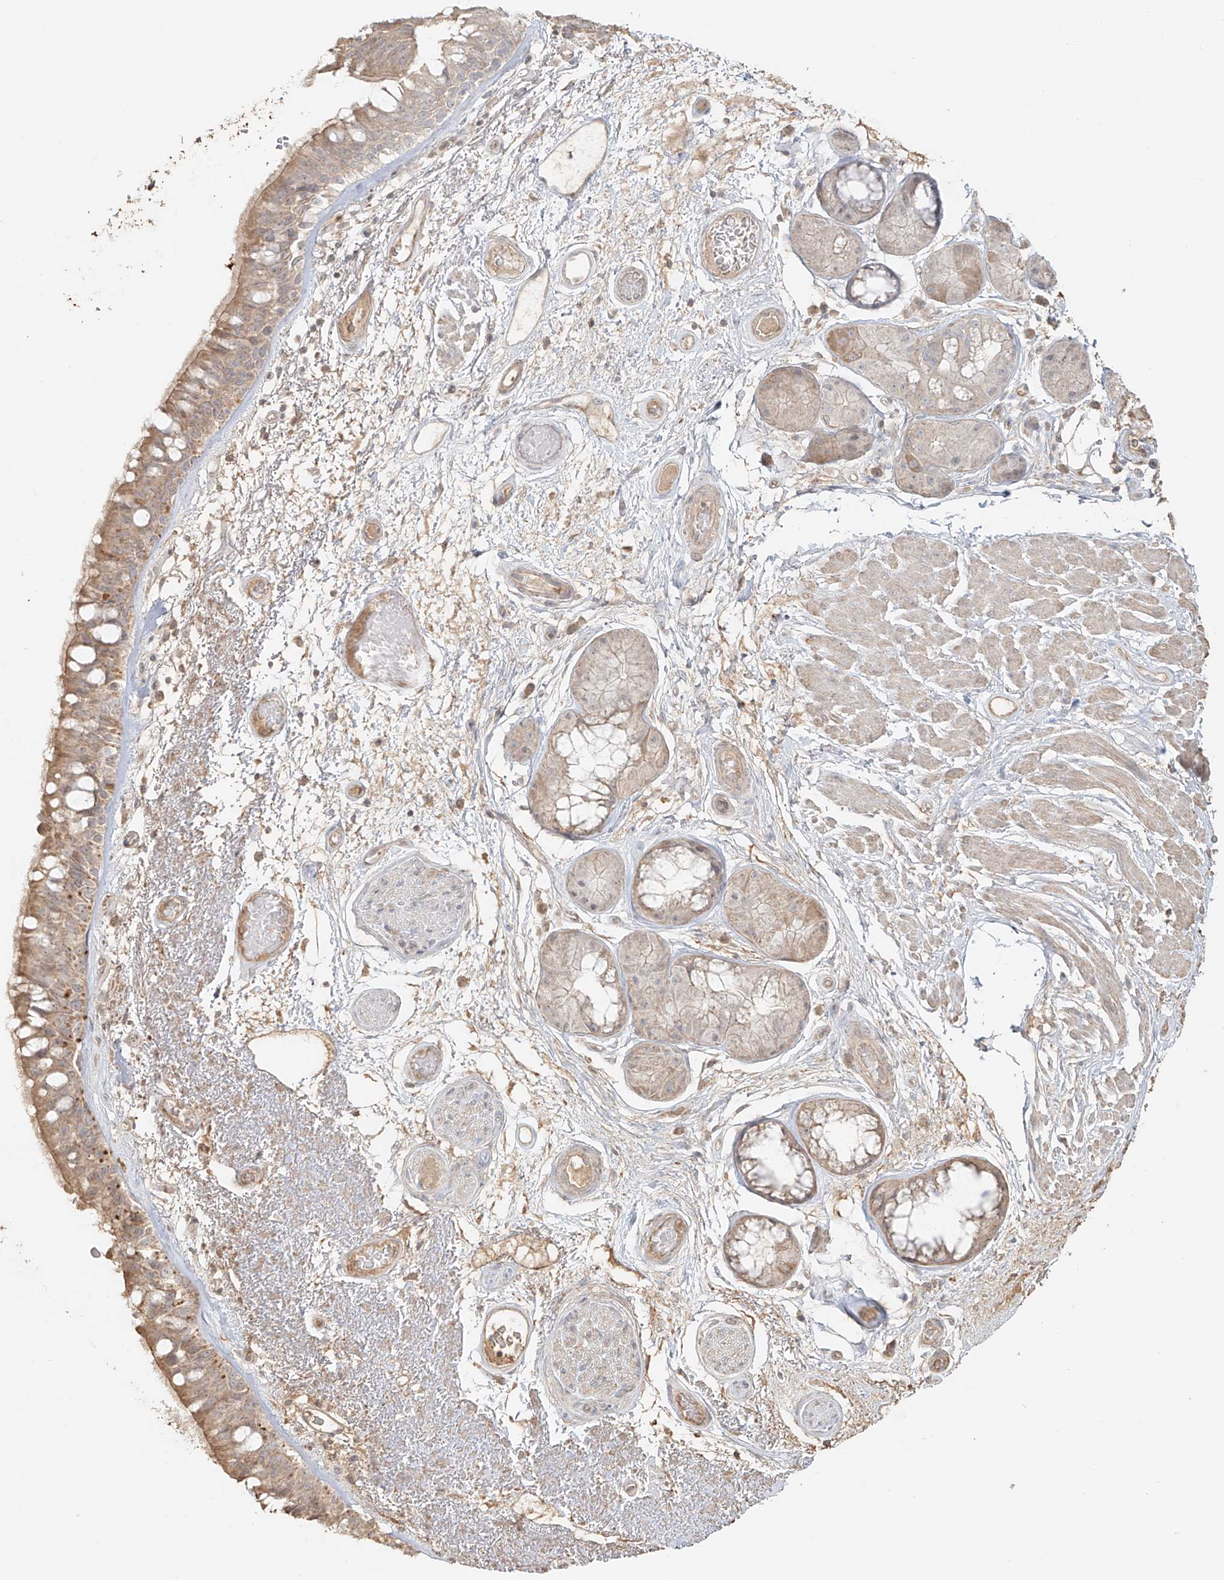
{"staining": {"intensity": "moderate", "quantity": "25%-75%", "location": "cytoplasmic/membranous"}, "tissue": "bronchus", "cell_type": "Respiratory epithelial cells", "image_type": "normal", "snomed": [{"axis": "morphology", "description": "Normal tissue, NOS"}, {"axis": "morphology", "description": "Squamous cell carcinoma, NOS"}, {"axis": "topography", "description": "Lymph node"}, {"axis": "topography", "description": "Bronchus"}, {"axis": "topography", "description": "Lung"}], "caption": "A medium amount of moderate cytoplasmic/membranous expression is seen in approximately 25%-75% of respiratory epithelial cells in benign bronchus. (Brightfield microscopy of DAB IHC at high magnification).", "gene": "NPHS1", "patient": {"sex": "male", "age": 66}}